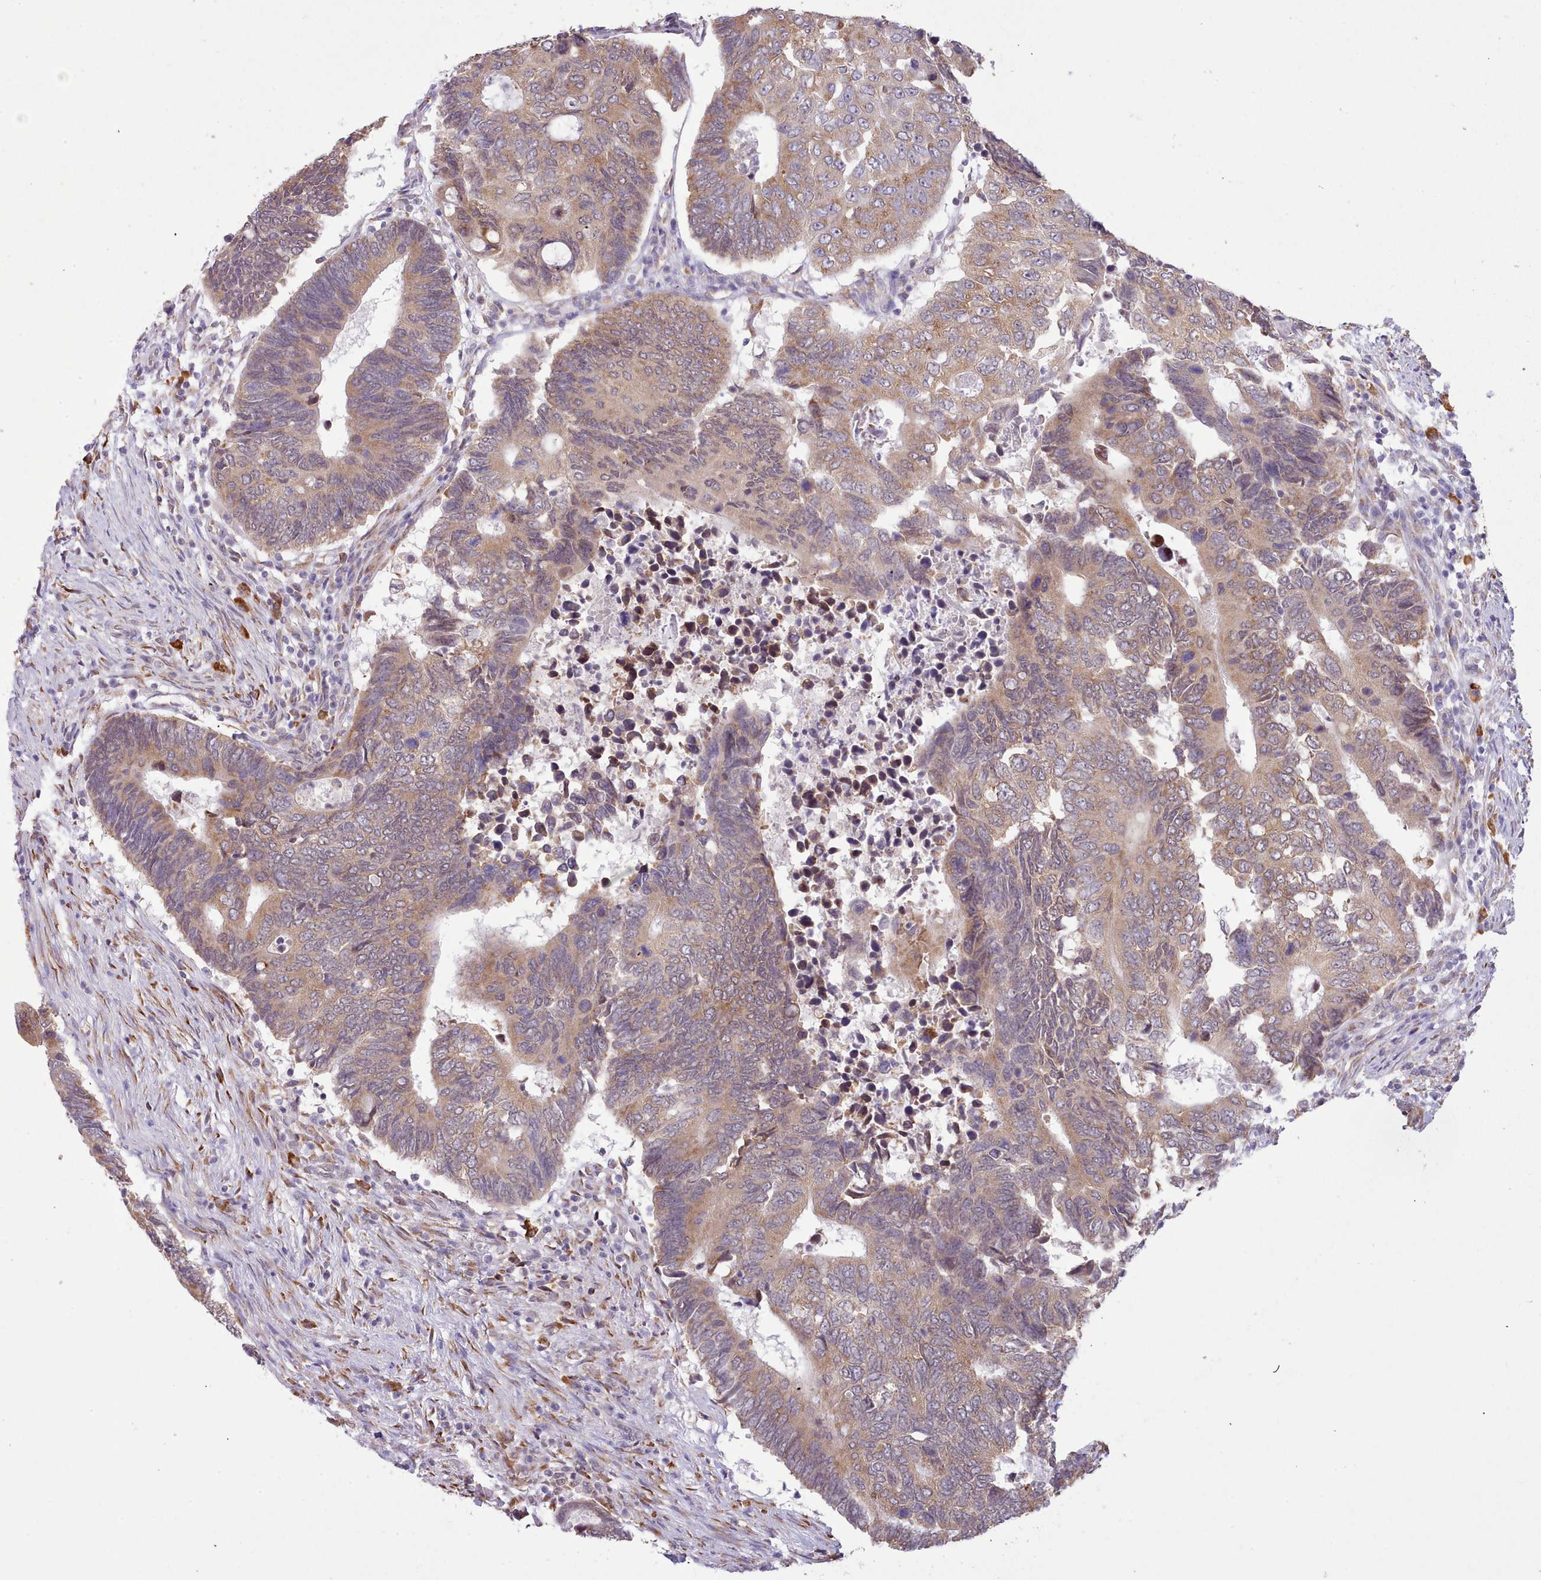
{"staining": {"intensity": "moderate", "quantity": ">75%", "location": "cytoplasmic/membranous"}, "tissue": "colorectal cancer", "cell_type": "Tumor cells", "image_type": "cancer", "snomed": [{"axis": "morphology", "description": "Adenocarcinoma, NOS"}, {"axis": "topography", "description": "Colon"}], "caption": "This histopathology image demonstrates colorectal adenocarcinoma stained with immunohistochemistry (IHC) to label a protein in brown. The cytoplasmic/membranous of tumor cells show moderate positivity for the protein. Nuclei are counter-stained blue.", "gene": "SEC61B", "patient": {"sex": "male", "age": 87}}